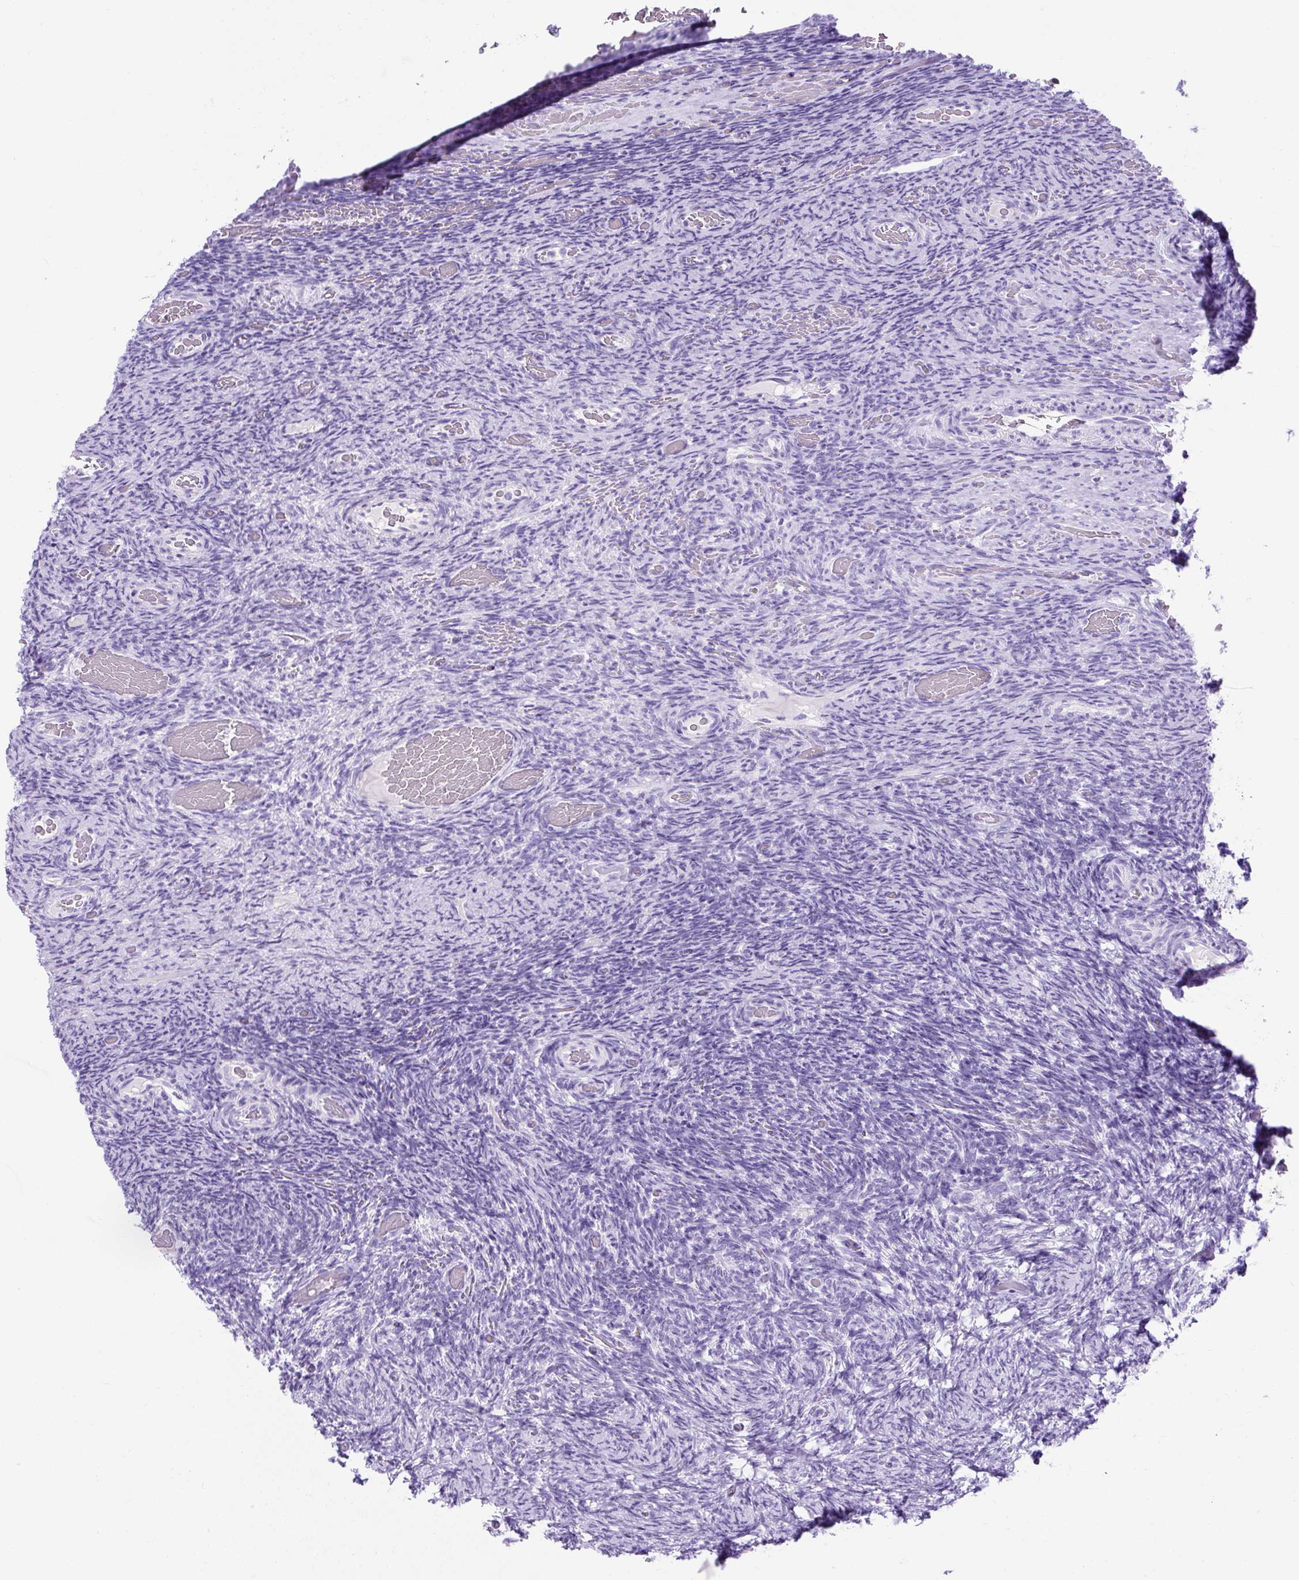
{"staining": {"intensity": "negative", "quantity": "none", "location": "none"}, "tissue": "ovary", "cell_type": "Ovarian stroma cells", "image_type": "normal", "snomed": [{"axis": "morphology", "description": "Normal tissue, NOS"}, {"axis": "topography", "description": "Ovary"}], "caption": "This micrograph is of benign ovary stained with IHC to label a protein in brown with the nuclei are counter-stained blue. There is no expression in ovarian stroma cells.", "gene": "KRT12", "patient": {"sex": "female", "age": 34}}